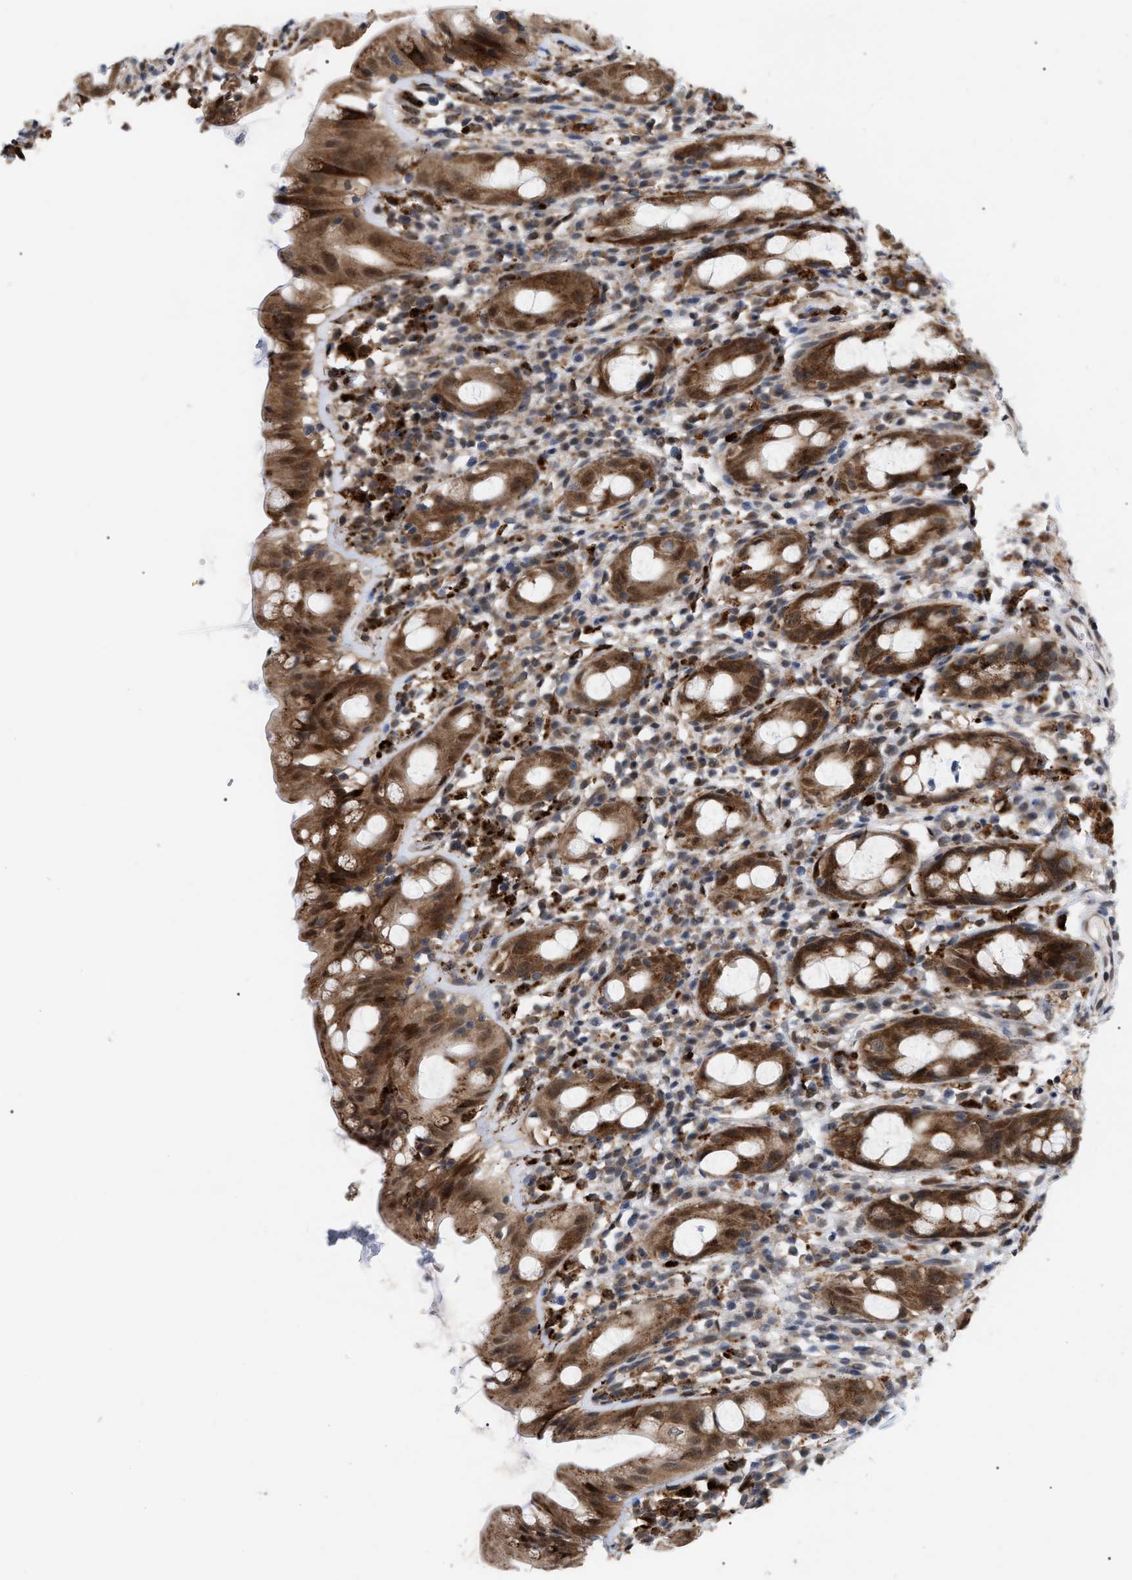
{"staining": {"intensity": "strong", "quantity": ">75%", "location": "cytoplasmic/membranous"}, "tissue": "rectum", "cell_type": "Glandular cells", "image_type": "normal", "snomed": [{"axis": "morphology", "description": "Normal tissue, NOS"}, {"axis": "topography", "description": "Rectum"}], "caption": "Immunohistochemical staining of normal human rectum reveals >75% levels of strong cytoplasmic/membranous protein expression in about >75% of glandular cells.", "gene": "UPF1", "patient": {"sex": "male", "age": 44}}